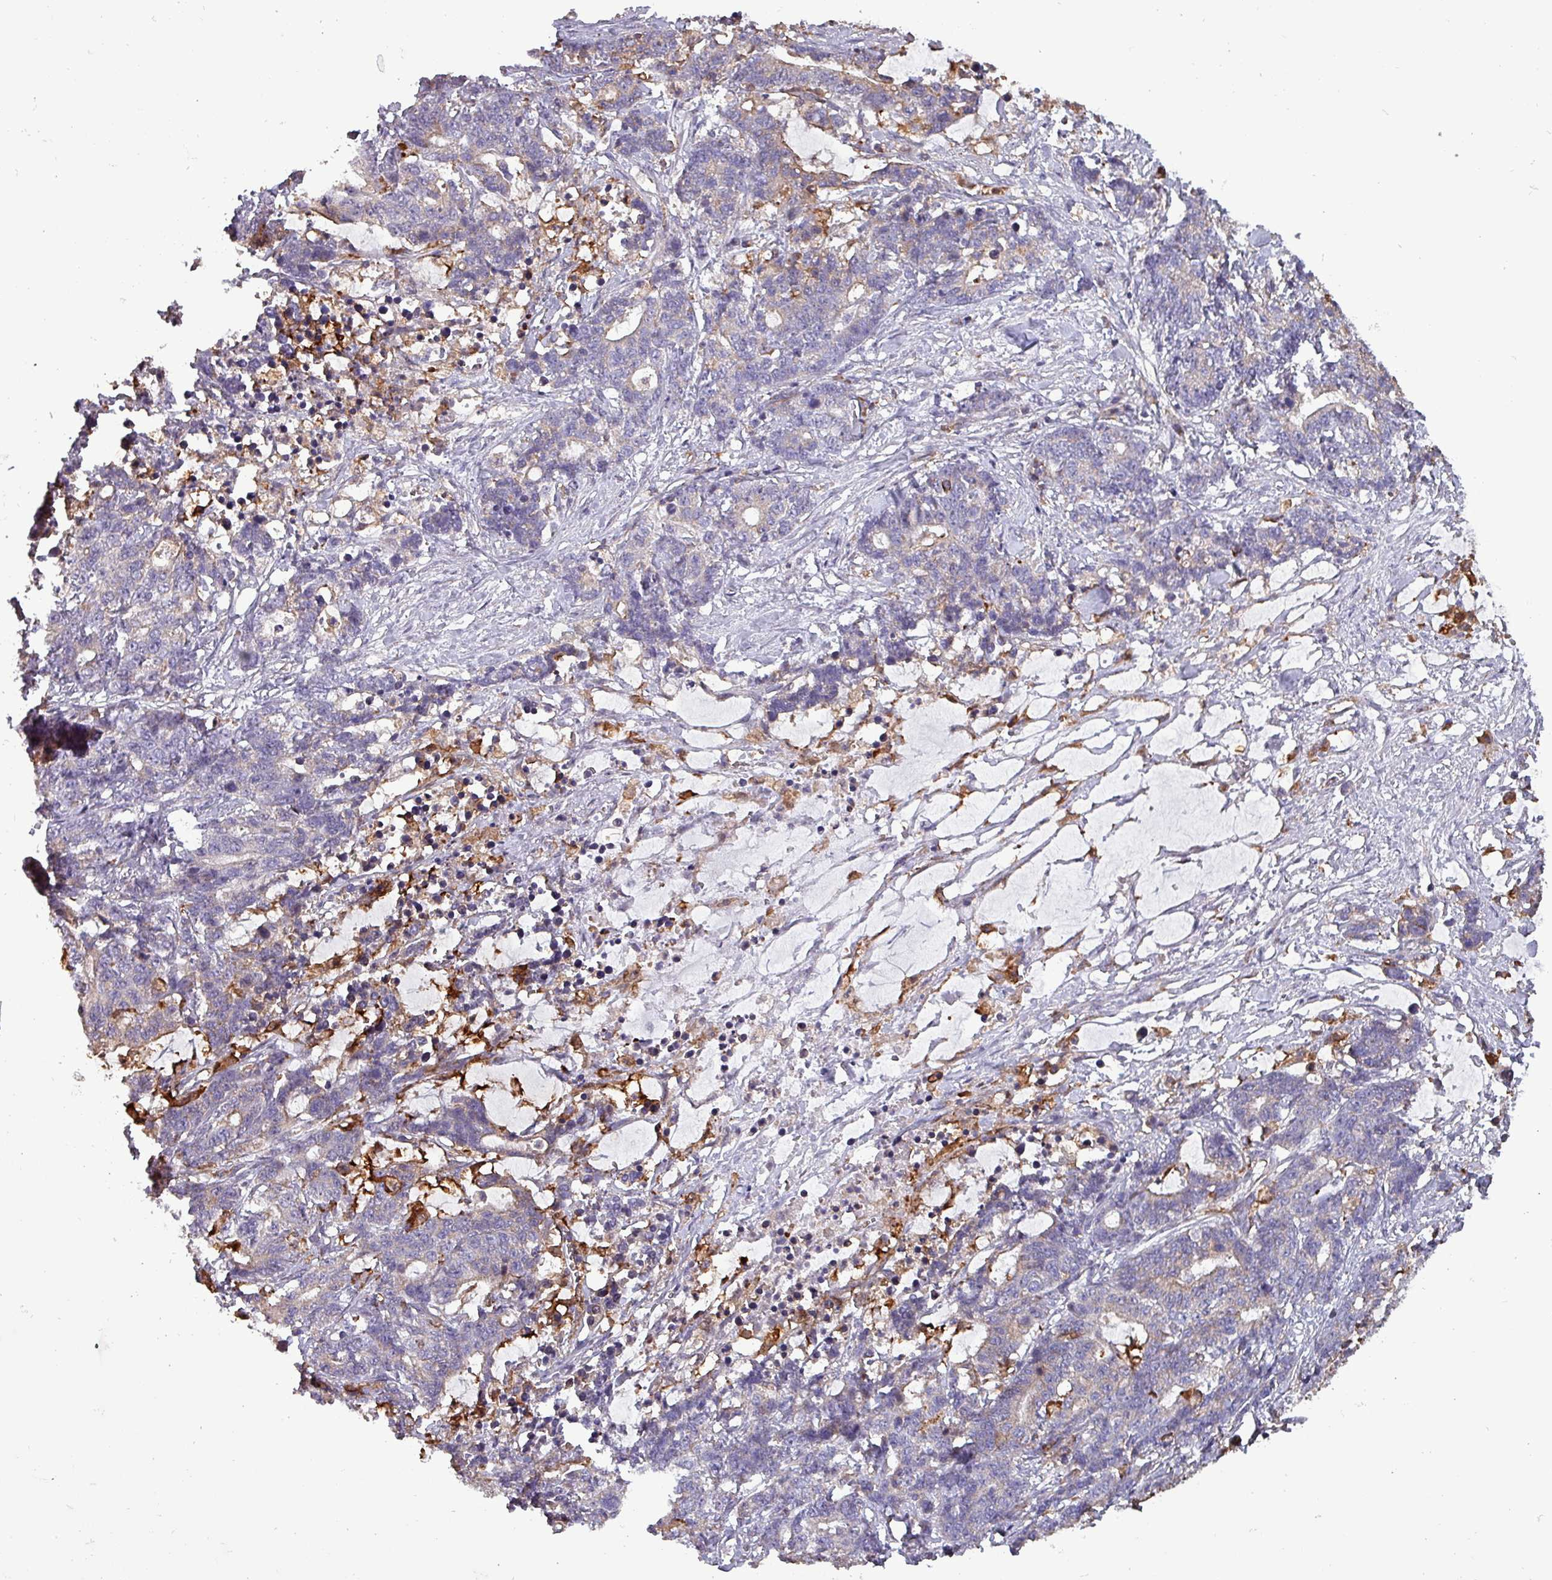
{"staining": {"intensity": "weak", "quantity": "<25%", "location": "cytoplasmic/membranous"}, "tissue": "stomach cancer", "cell_type": "Tumor cells", "image_type": "cancer", "snomed": [{"axis": "morphology", "description": "Normal tissue, NOS"}, {"axis": "morphology", "description": "Adenocarcinoma, NOS"}, {"axis": "topography", "description": "Stomach"}], "caption": "Photomicrograph shows no significant protein positivity in tumor cells of stomach cancer.", "gene": "SCIN", "patient": {"sex": "female", "age": 64}}